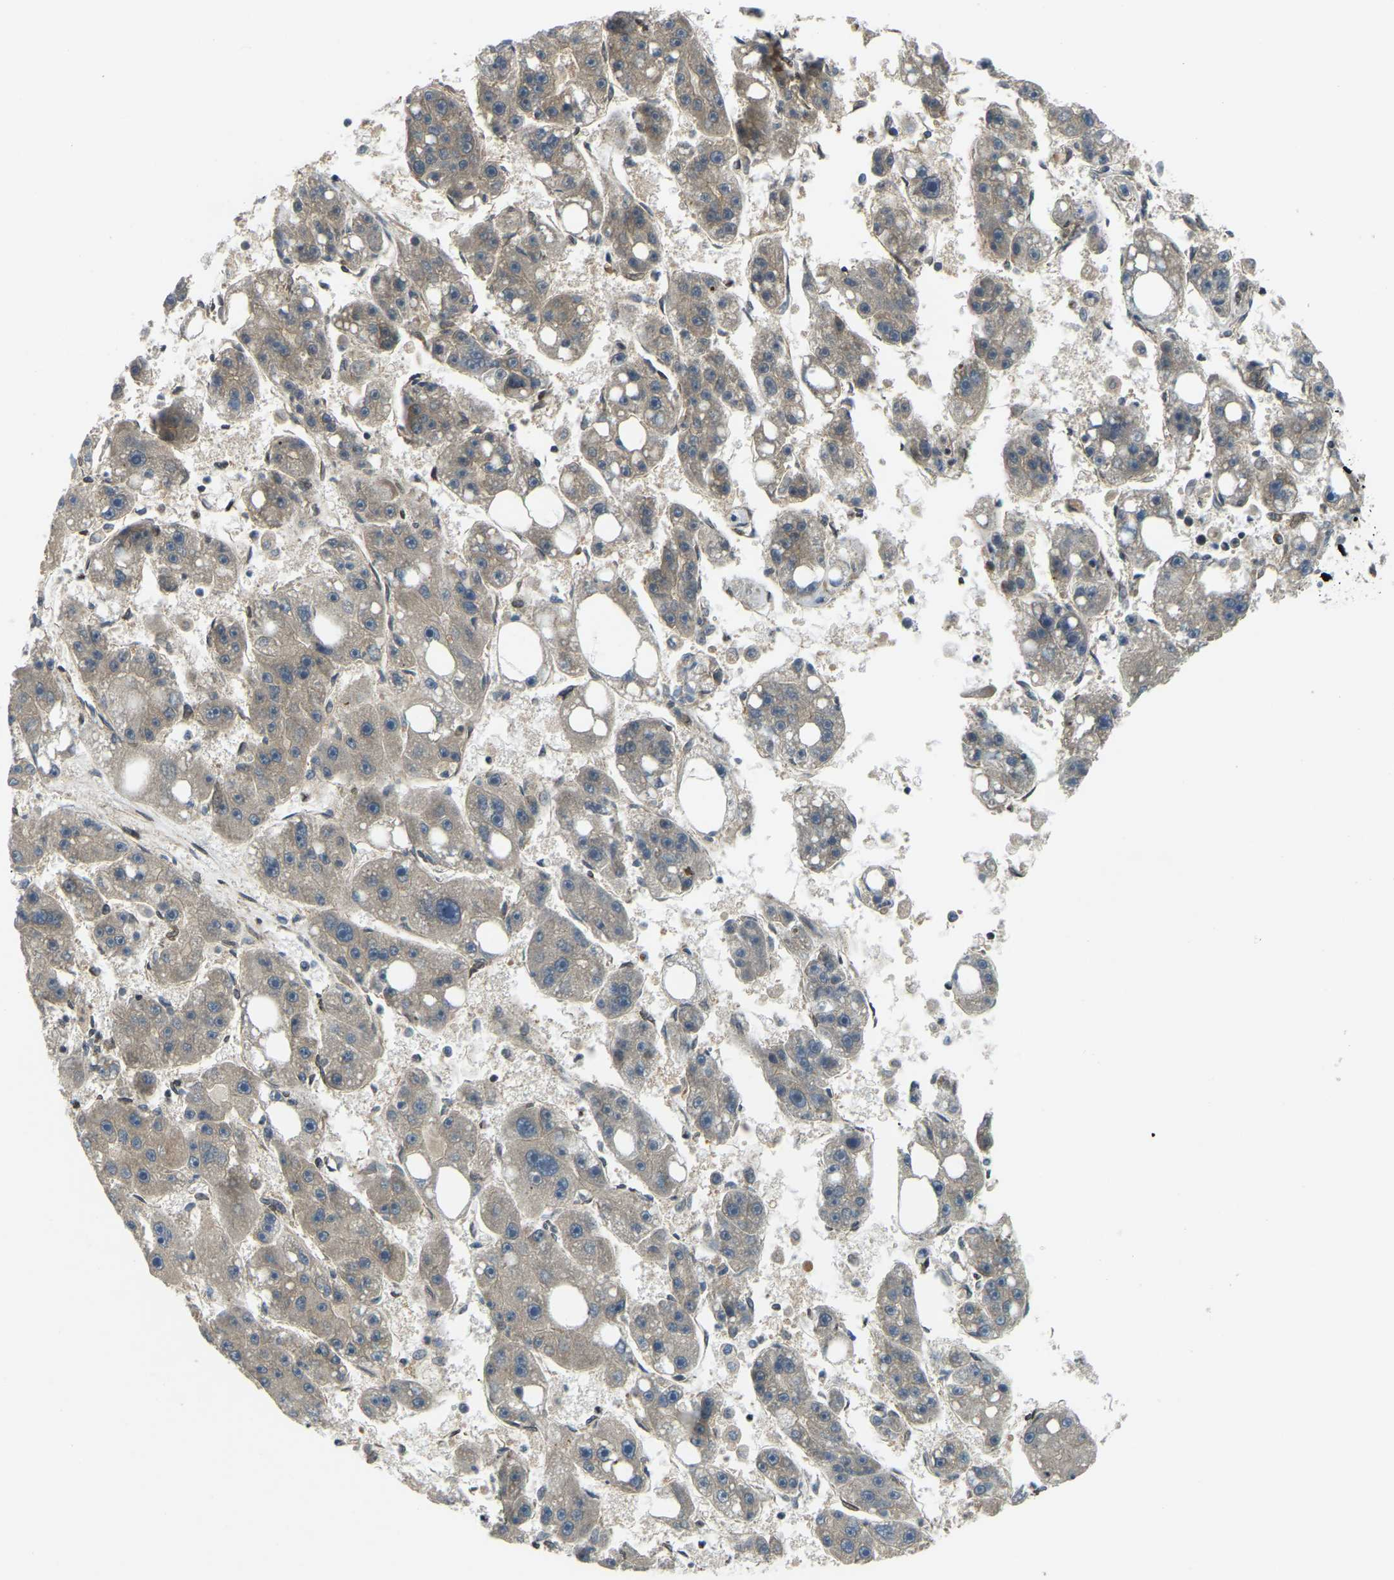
{"staining": {"intensity": "negative", "quantity": "none", "location": "none"}, "tissue": "liver cancer", "cell_type": "Tumor cells", "image_type": "cancer", "snomed": [{"axis": "morphology", "description": "Carcinoma, Hepatocellular, NOS"}, {"axis": "topography", "description": "Liver"}], "caption": "This is an immunohistochemistry (IHC) micrograph of liver cancer (hepatocellular carcinoma). There is no positivity in tumor cells.", "gene": "SYNE1", "patient": {"sex": "female", "age": 61}}